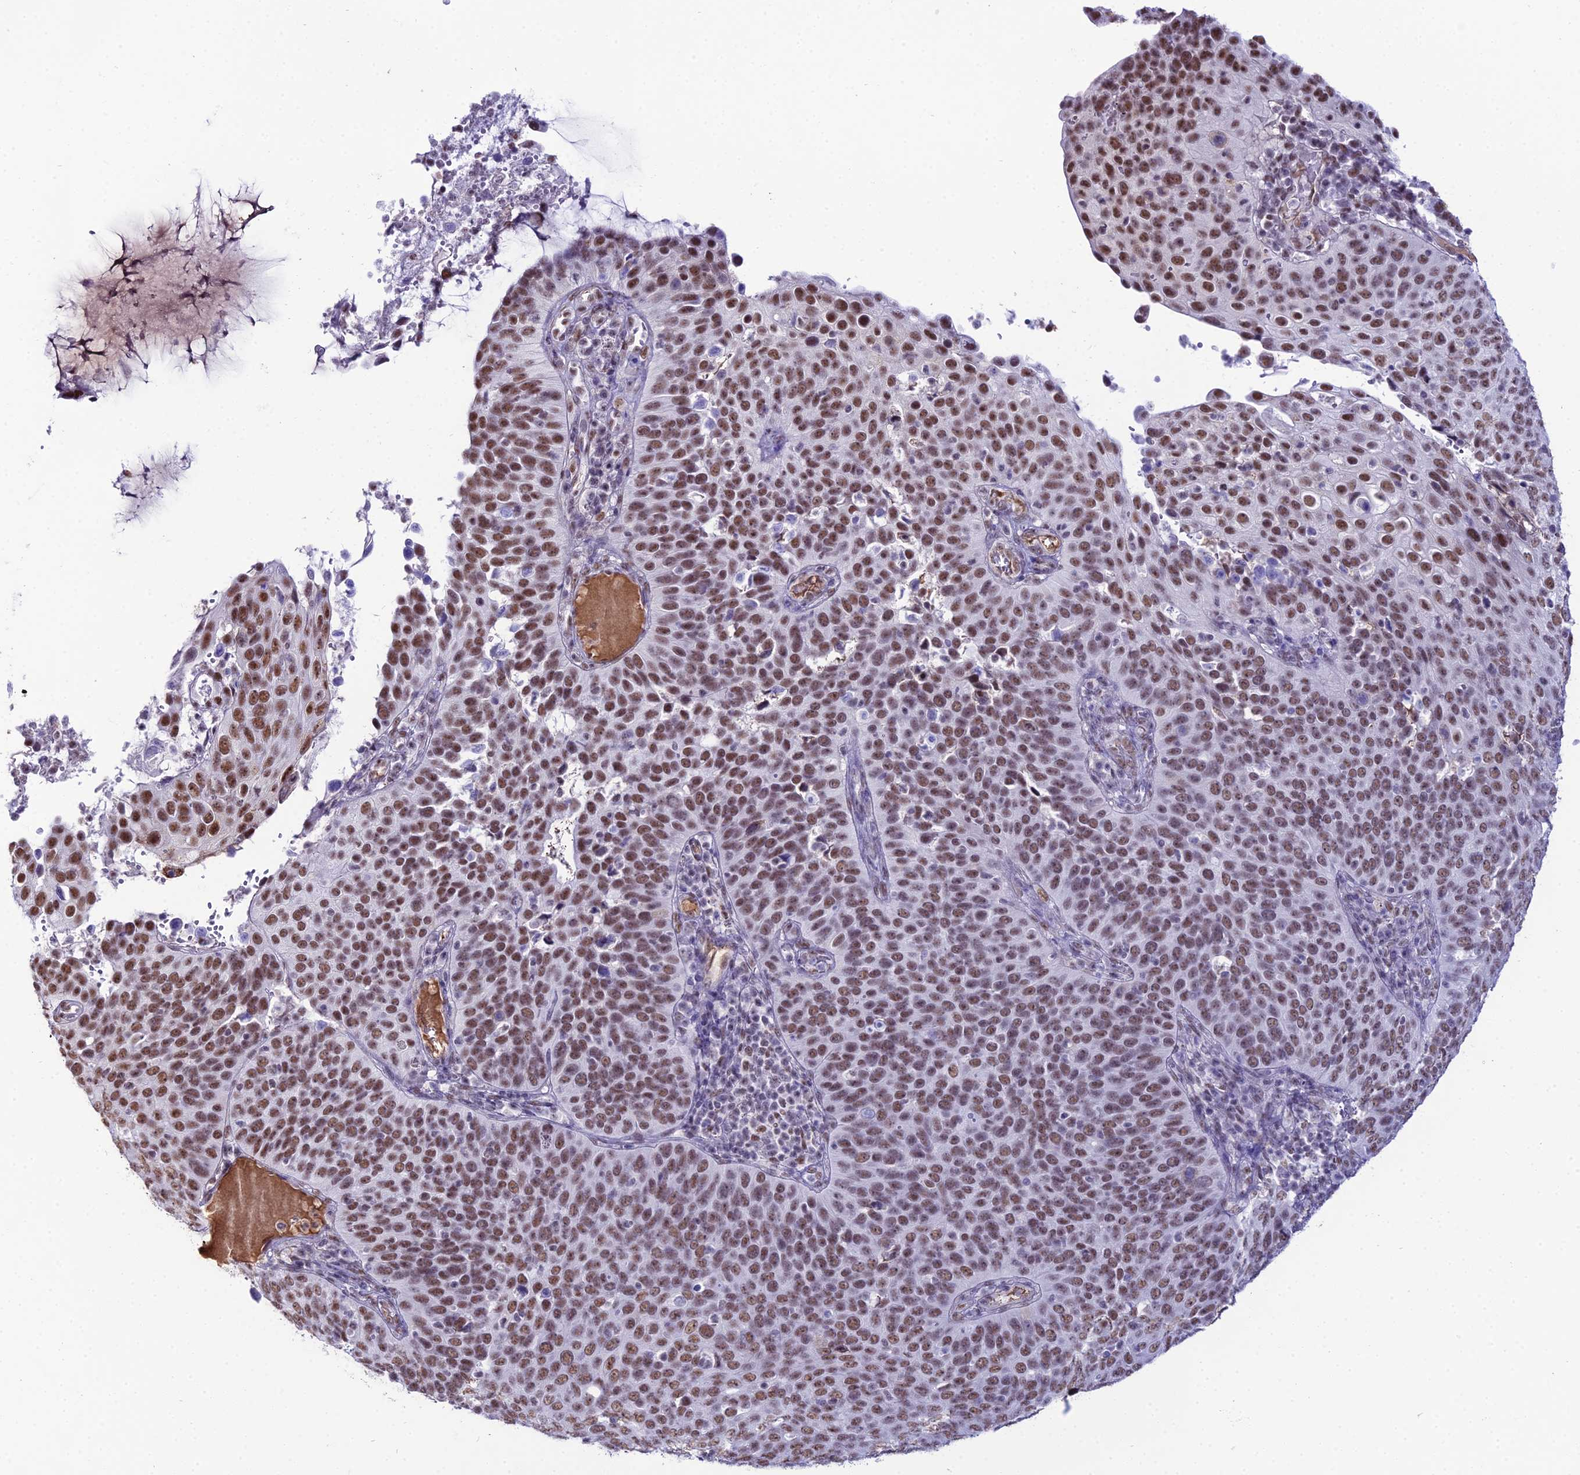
{"staining": {"intensity": "moderate", "quantity": ">75%", "location": "nuclear"}, "tissue": "cervical cancer", "cell_type": "Tumor cells", "image_type": "cancer", "snomed": [{"axis": "morphology", "description": "Squamous cell carcinoma, NOS"}, {"axis": "topography", "description": "Cervix"}], "caption": "Cervical cancer stained with a brown dye reveals moderate nuclear positive expression in approximately >75% of tumor cells.", "gene": "RBM12", "patient": {"sex": "female", "age": 36}}